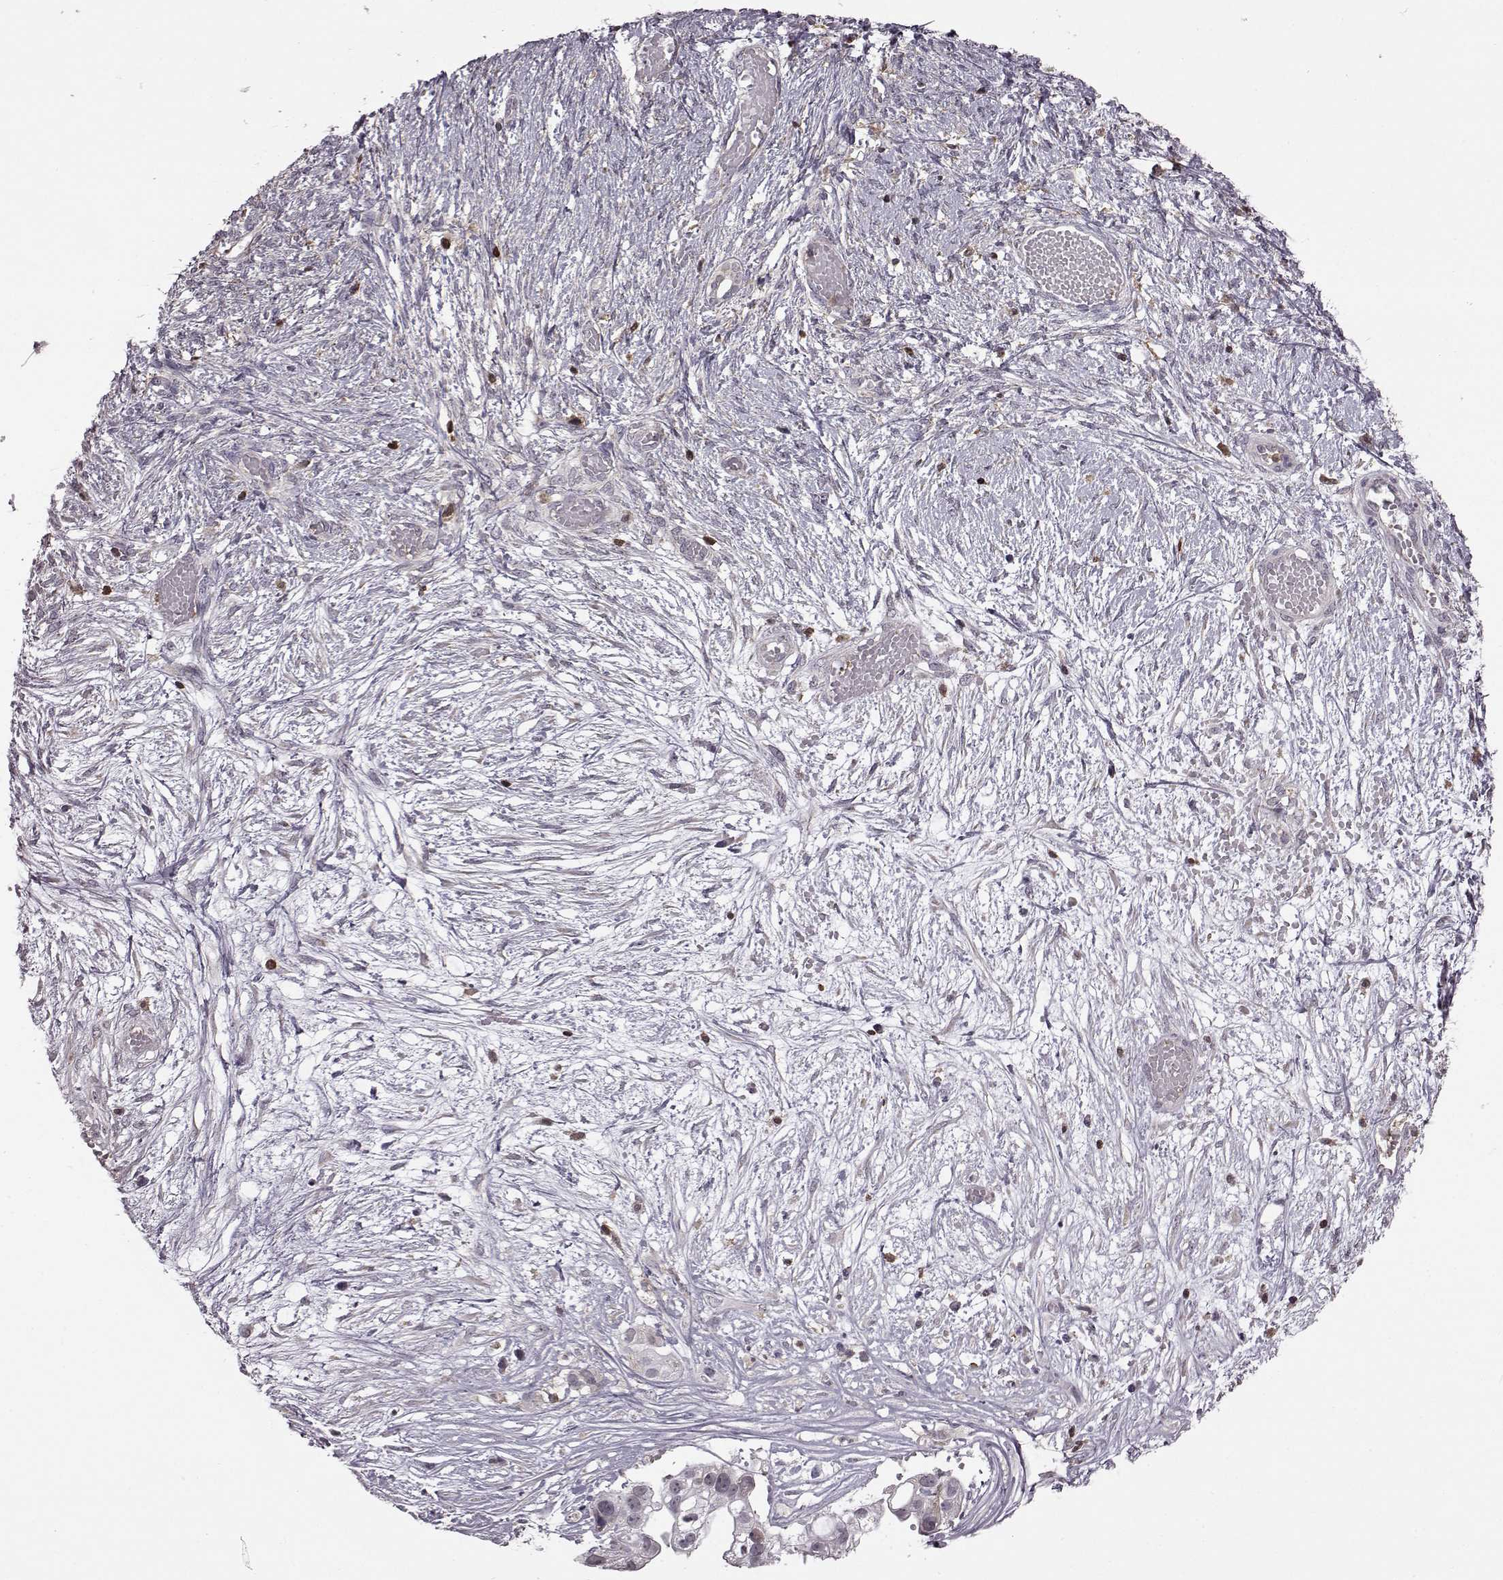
{"staining": {"intensity": "negative", "quantity": "none", "location": "none"}, "tissue": "ovarian cancer", "cell_type": "Tumor cells", "image_type": "cancer", "snomed": [{"axis": "morphology", "description": "Cystadenocarcinoma, serous, NOS"}, {"axis": "topography", "description": "Ovary"}], "caption": "A histopathology image of human ovarian cancer (serous cystadenocarcinoma) is negative for staining in tumor cells.", "gene": "DOK2", "patient": {"sex": "female", "age": 56}}